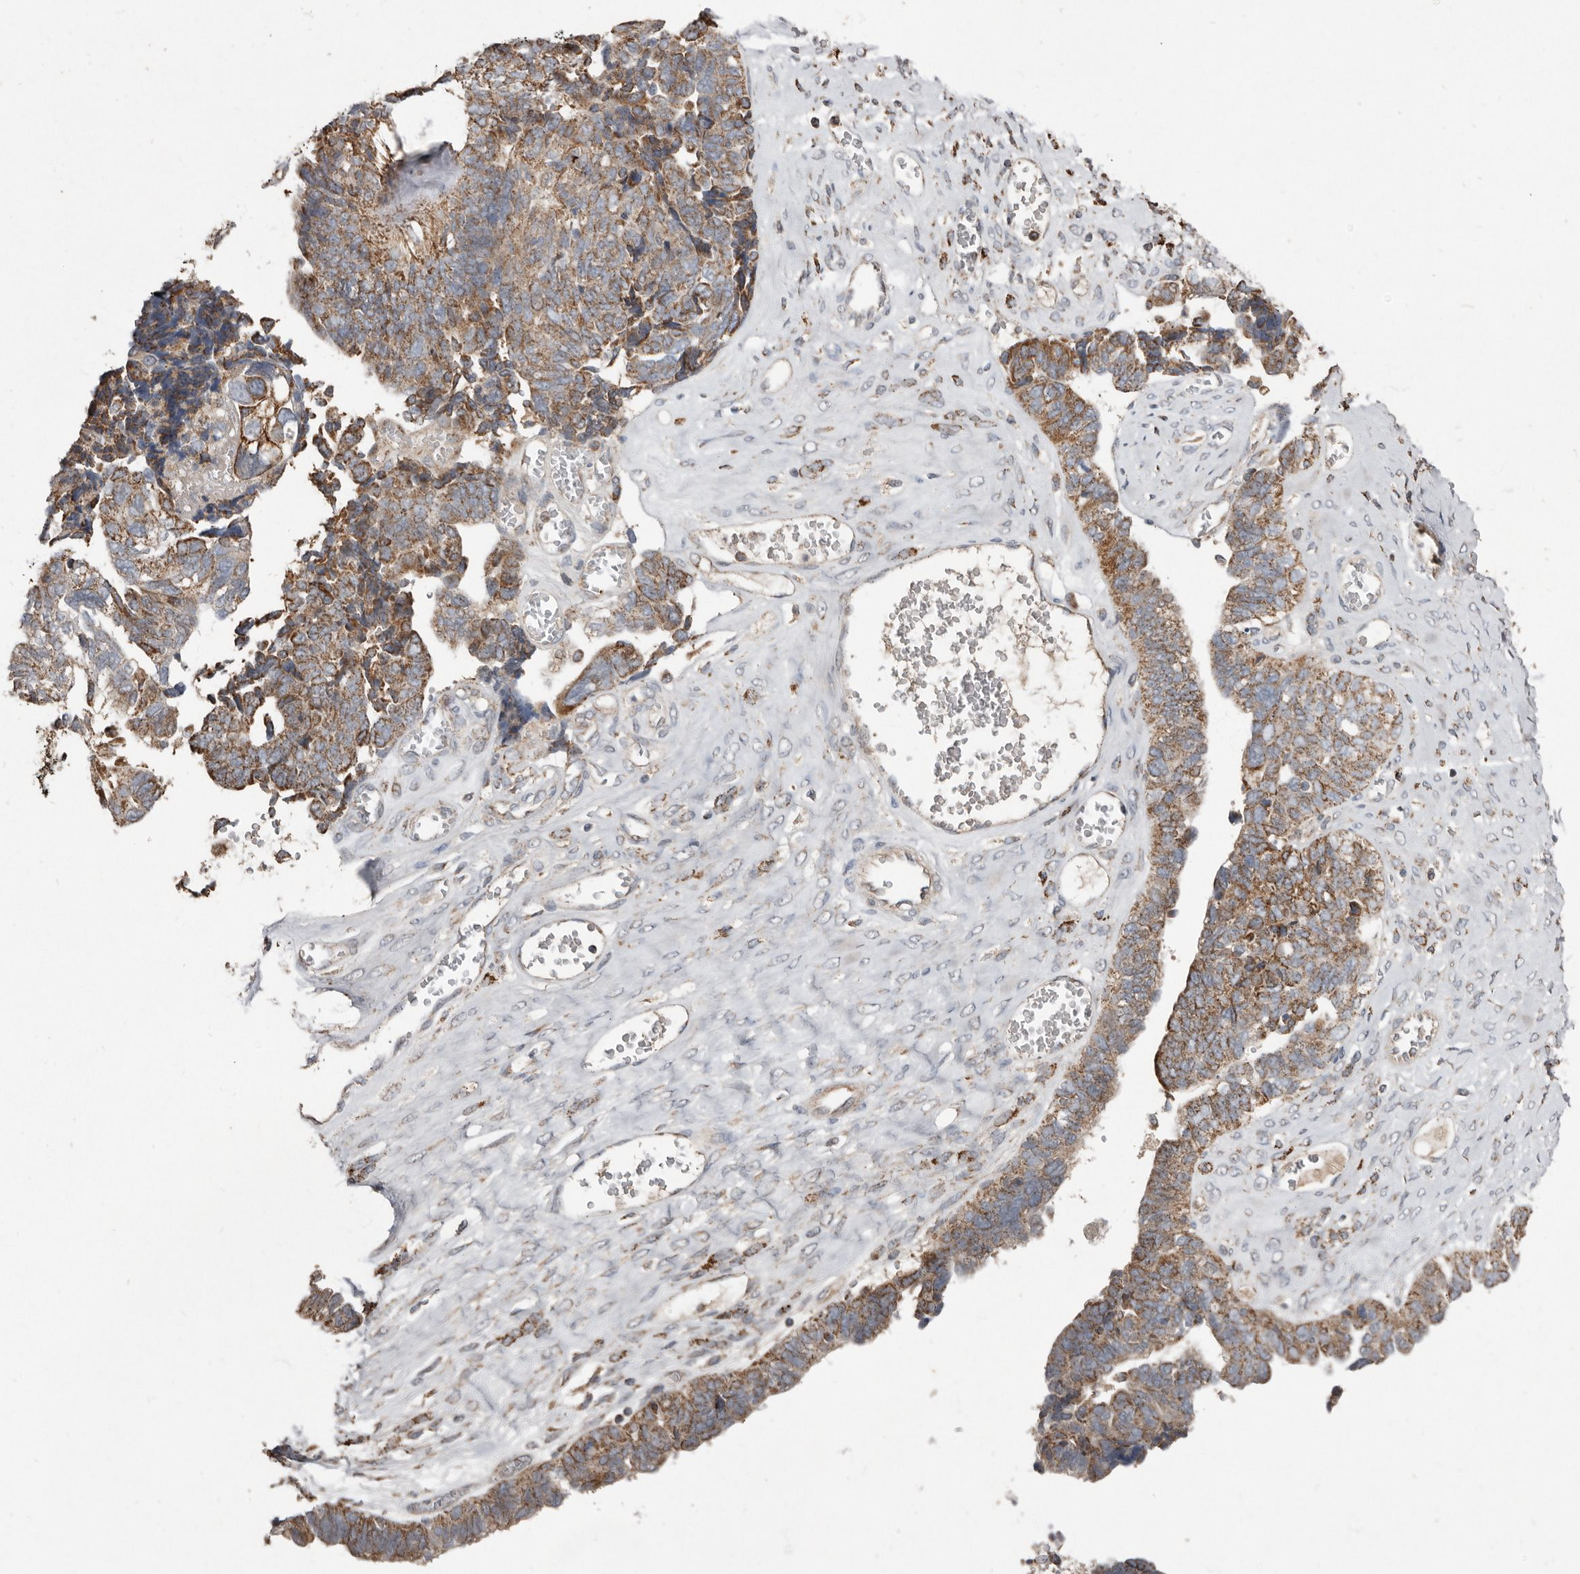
{"staining": {"intensity": "moderate", "quantity": ">75%", "location": "cytoplasmic/membranous"}, "tissue": "ovarian cancer", "cell_type": "Tumor cells", "image_type": "cancer", "snomed": [{"axis": "morphology", "description": "Cystadenocarcinoma, serous, NOS"}, {"axis": "topography", "description": "Ovary"}], "caption": "Ovarian cancer was stained to show a protein in brown. There is medium levels of moderate cytoplasmic/membranous expression in approximately >75% of tumor cells.", "gene": "KIF26B", "patient": {"sex": "female", "age": 79}}